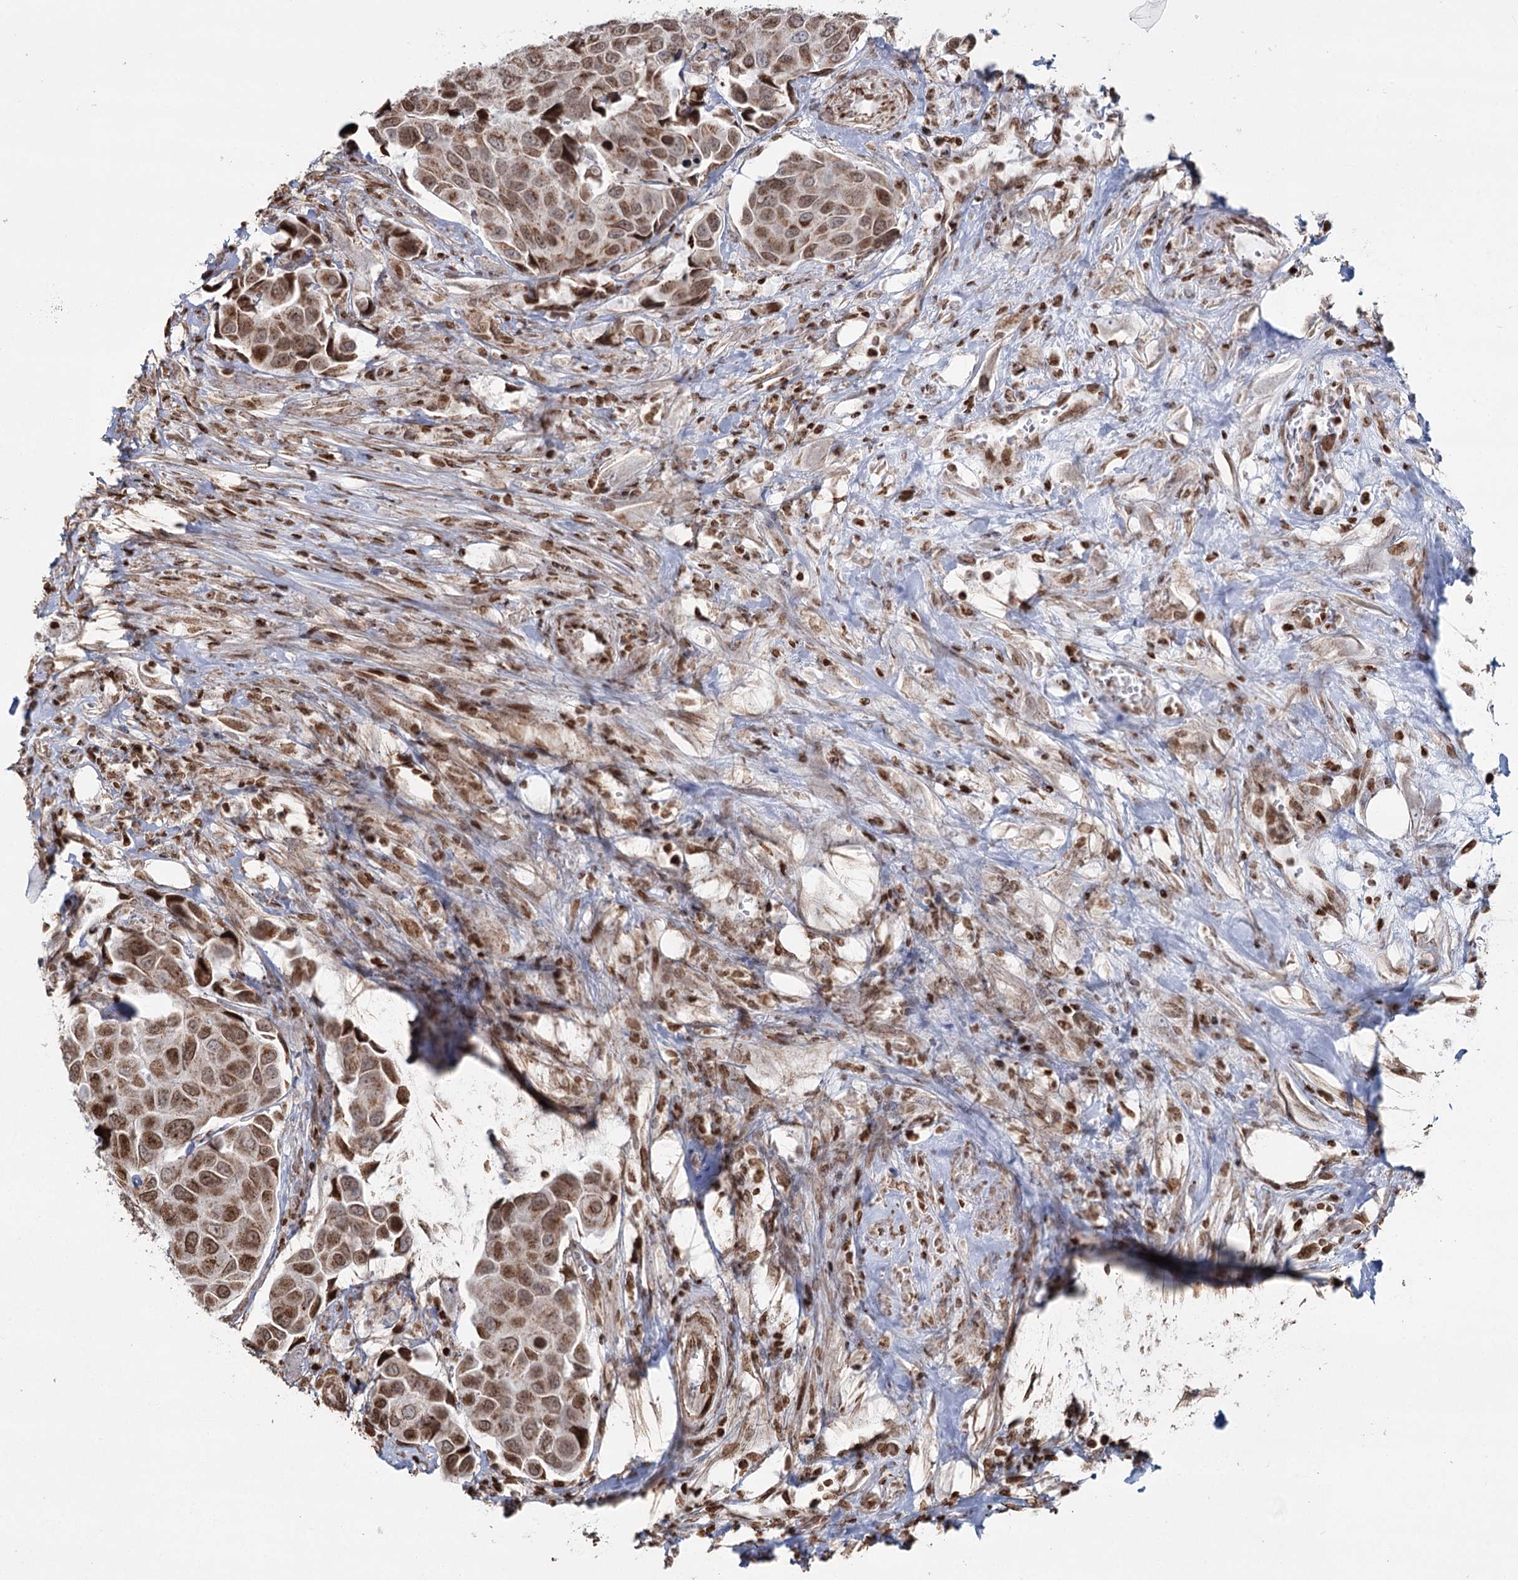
{"staining": {"intensity": "moderate", "quantity": ">75%", "location": "cytoplasmic/membranous,nuclear"}, "tissue": "urothelial cancer", "cell_type": "Tumor cells", "image_type": "cancer", "snomed": [{"axis": "morphology", "description": "Urothelial carcinoma, High grade"}, {"axis": "topography", "description": "Urinary bladder"}], "caption": "Immunohistochemical staining of urothelial cancer reveals moderate cytoplasmic/membranous and nuclear protein expression in about >75% of tumor cells.", "gene": "PDHX", "patient": {"sex": "male", "age": 74}}